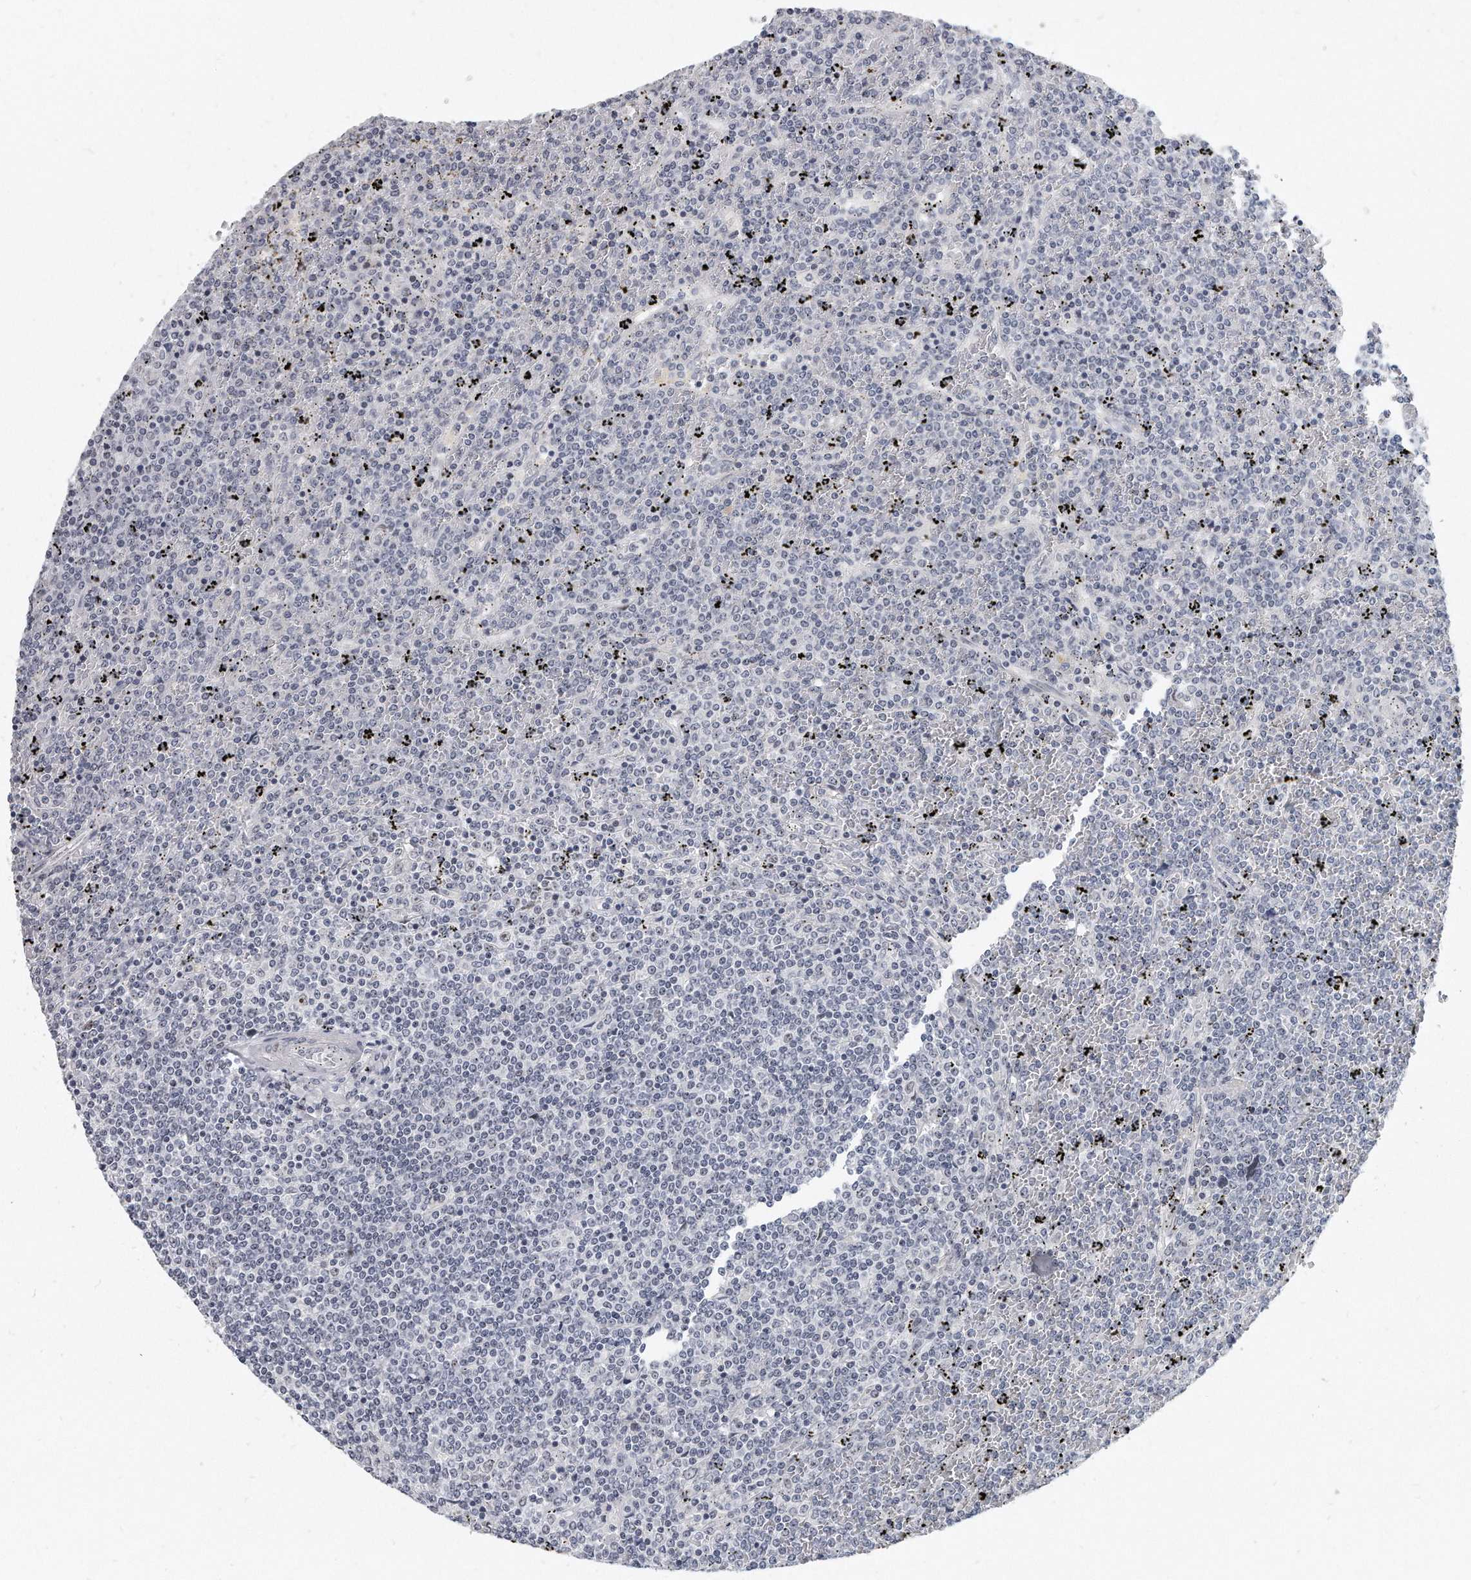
{"staining": {"intensity": "negative", "quantity": "none", "location": "none"}, "tissue": "lymphoma", "cell_type": "Tumor cells", "image_type": "cancer", "snomed": [{"axis": "morphology", "description": "Malignant lymphoma, non-Hodgkin's type, Low grade"}, {"axis": "topography", "description": "Spleen"}], "caption": "Tumor cells show no significant staining in low-grade malignant lymphoma, non-Hodgkin's type.", "gene": "TFCP2L1", "patient": {"sex": "female", "age": 19}}